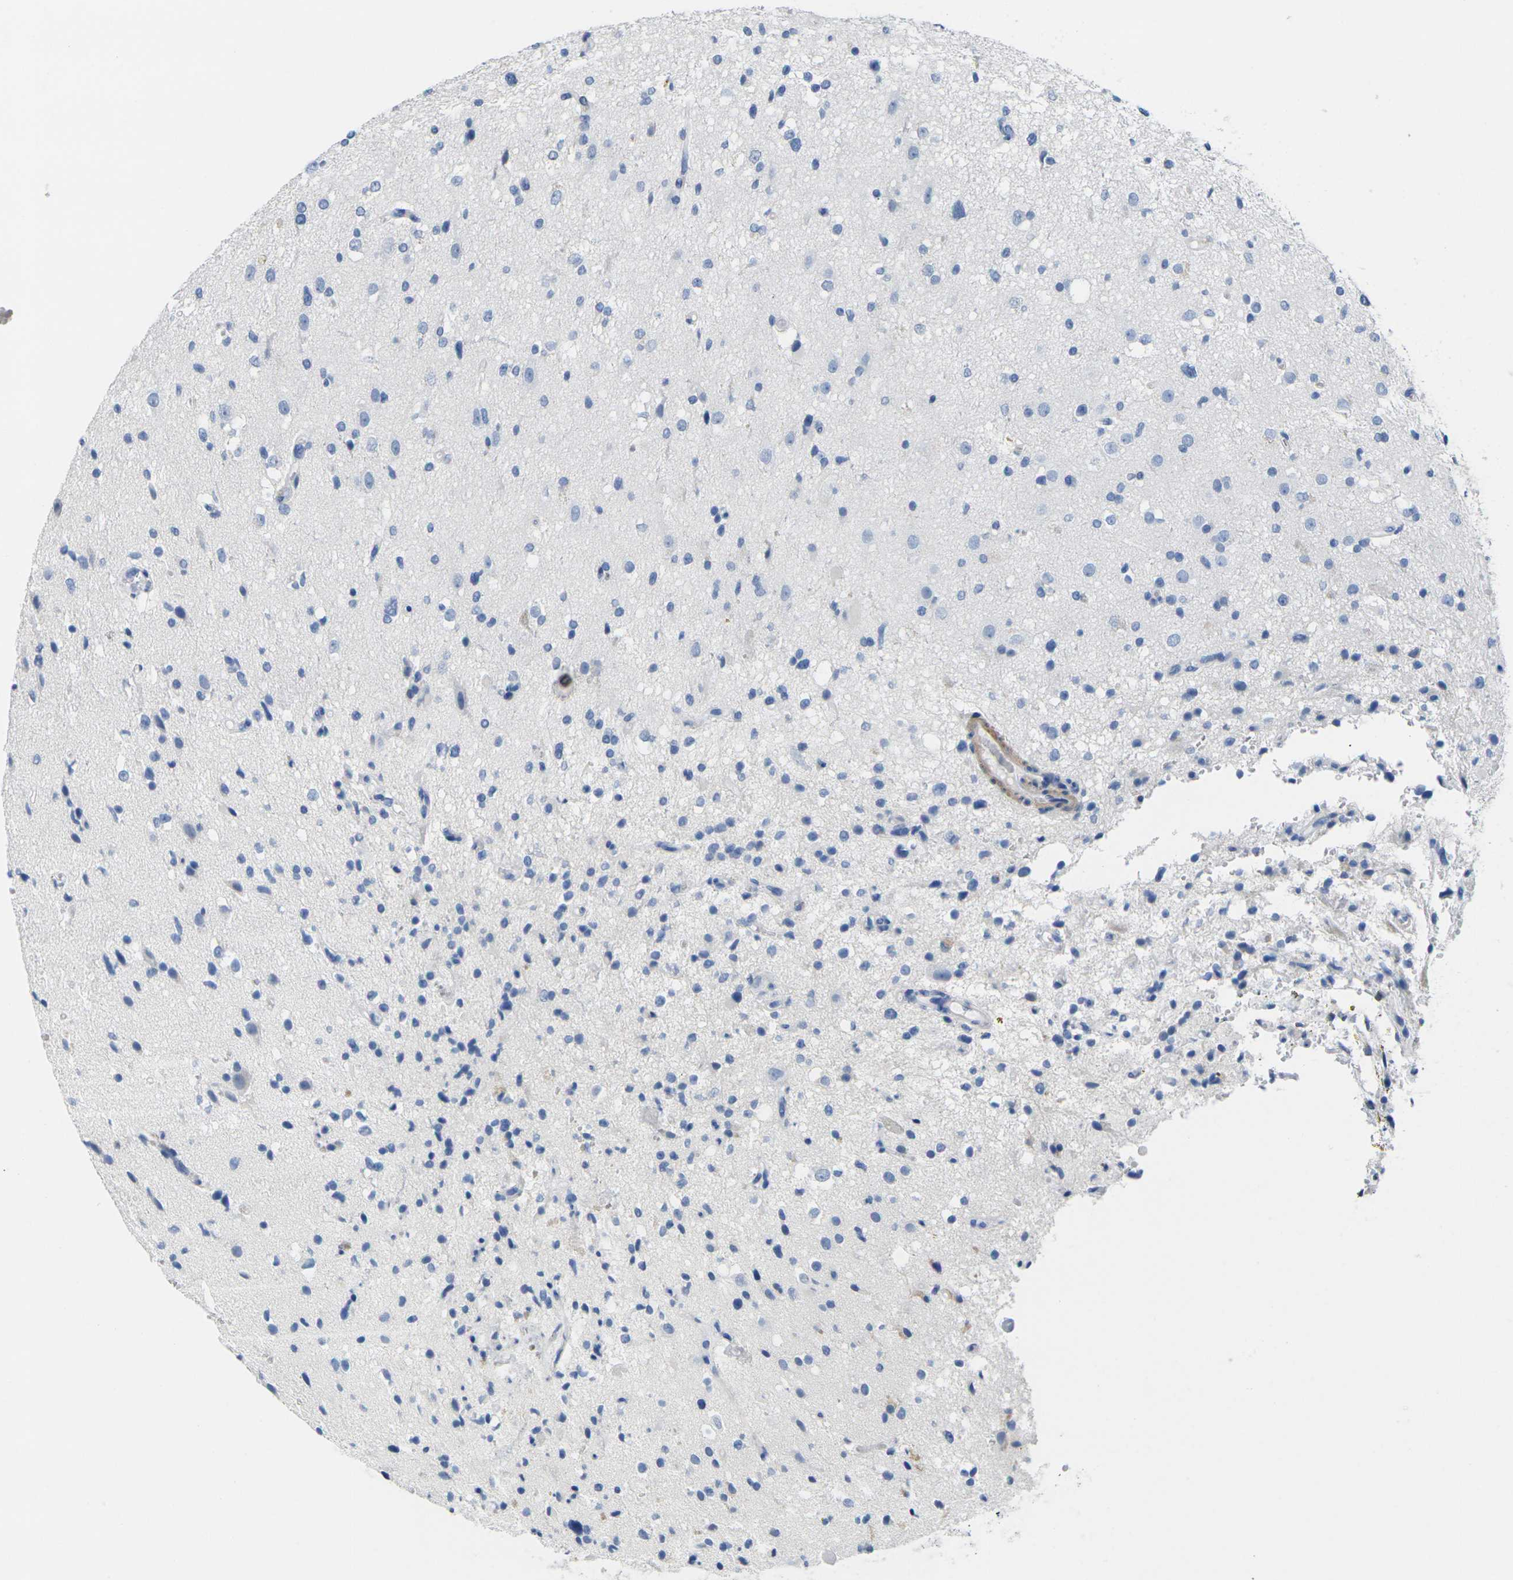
{"staining": {"intensity": "negative", "quantity": "none", "location": "none"}, "tissue": "glioma", "cell_type": "Tumor cells", "image_type": "cancer", "snomed": [{"axis": "morphology", "description": "Glioma, malignant, High grade"}, {"axis": "topography", "description": "Brain"}], "caption": "Immunohistochemical staining of glioma demonstrates no significant staining in tumor cells.", "gene": "CNN1", "patient": {"sex": "male", "age": 33}}